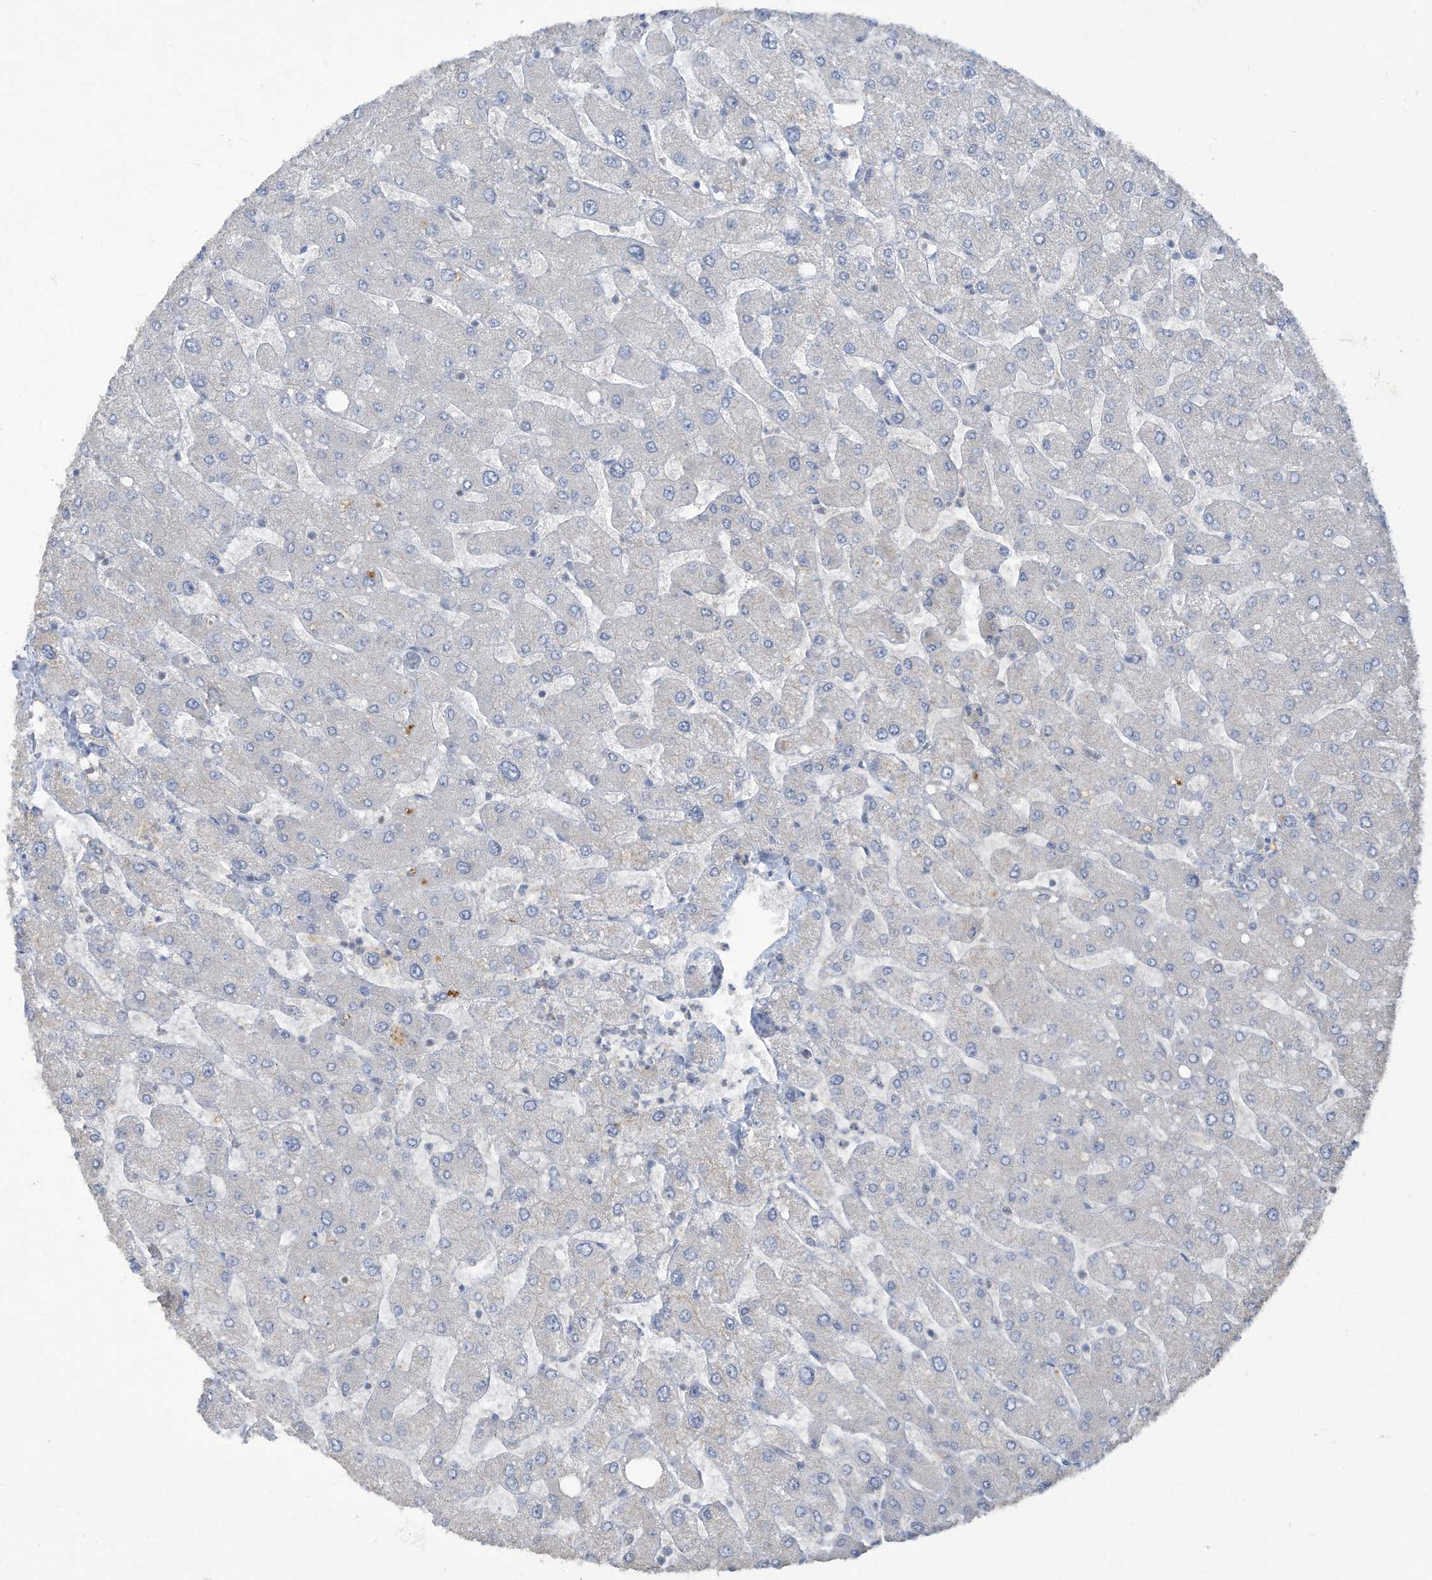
{"staining": {"intensity": "negative", "quantity": "none", "location": "none"}, "tissue": "liver", "cell_type": "Cholangiocytes", "image_type": "normal", "snomed": [{"axis": "morphology", "description": "Normal tissue, NOS"}, {"axis": "topography", "description": "Liver"}], "caption": "Protein analysis of benign liver exhibits no significant staining in cholangiocytes.", "gene": "HAS3", "patient": {"sex": "male", "age": 55}}